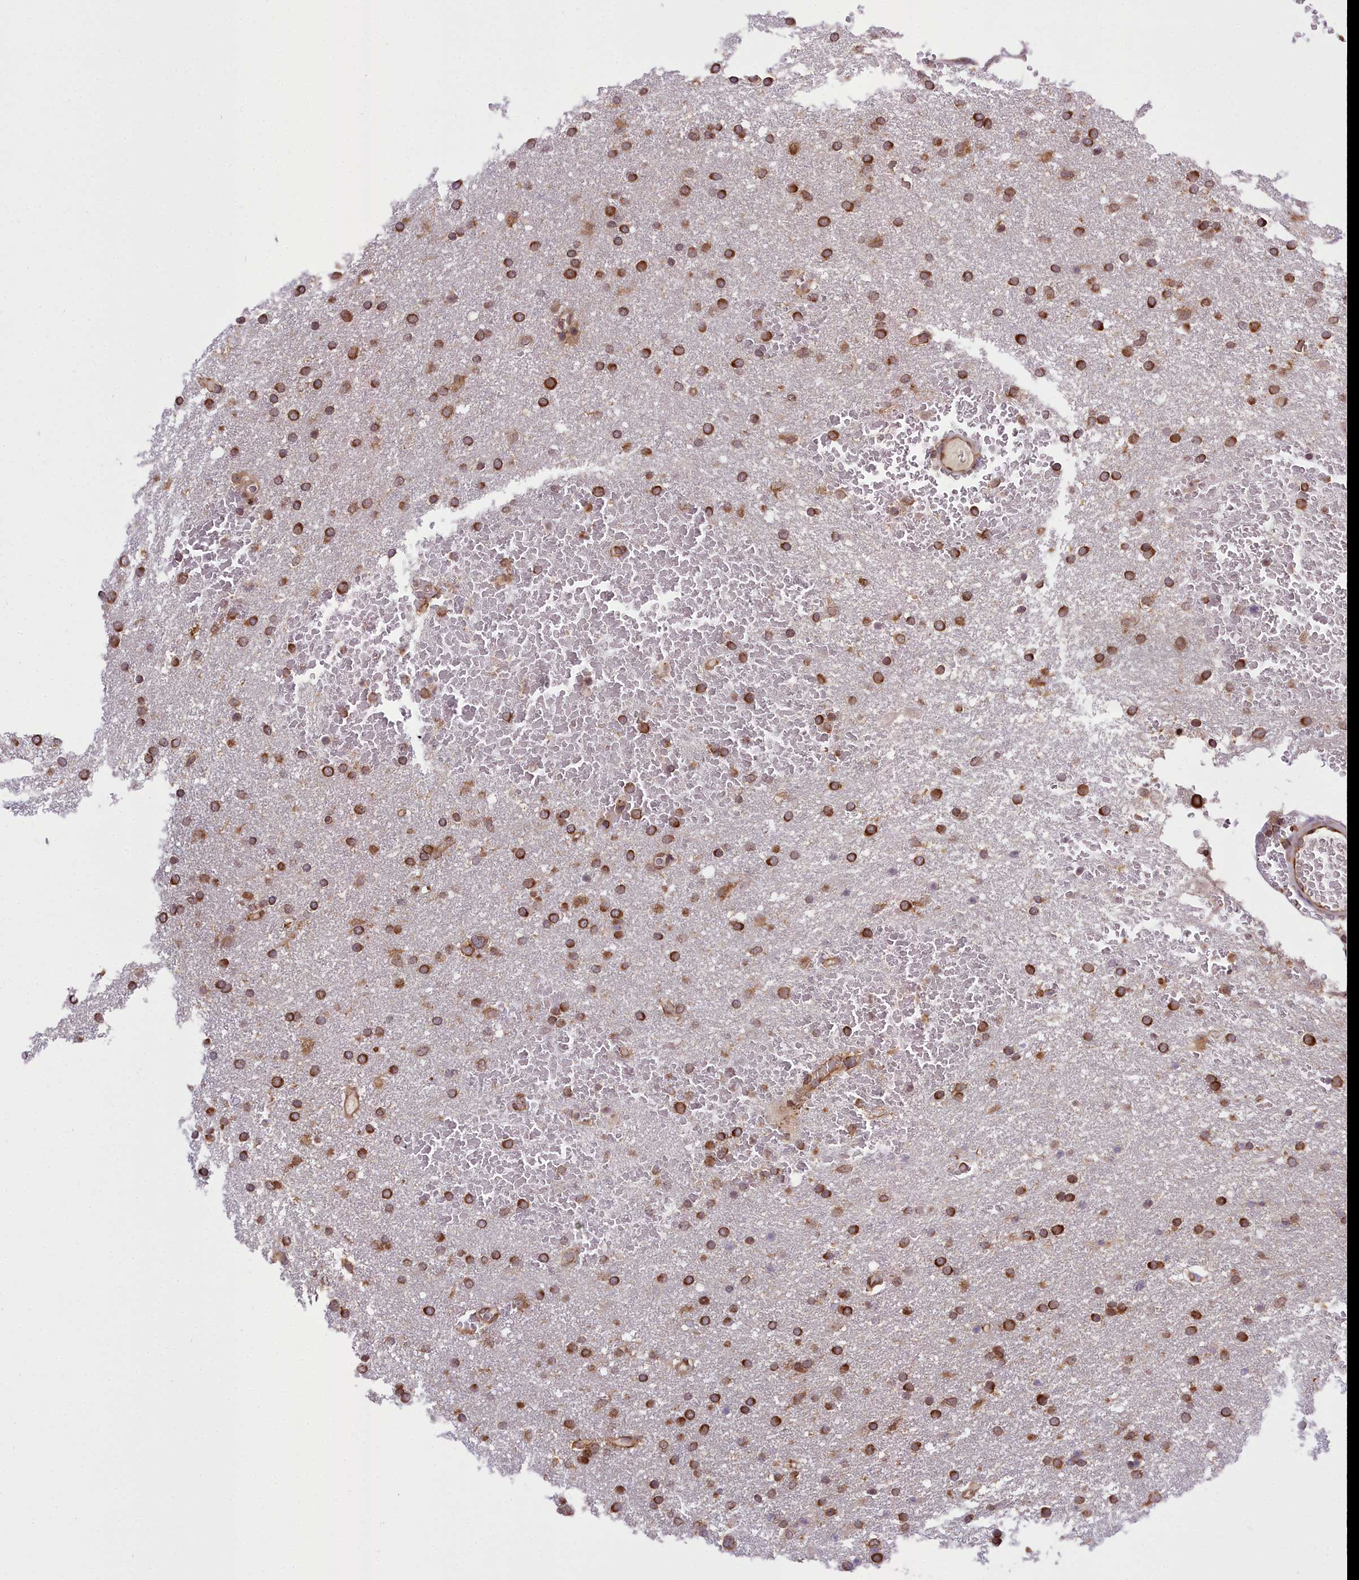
{"staining": {"intensity": "strong", "quantity": ">75%", "location": "cytoplasmic/membranous"}, "tissue": "glioma", "cell_type": "Tumor cells", "image_type": "cancer", "snomed": [{"axis": "morphology", "description": "Glioma, malignant, High grade"}, {"axis": "topography", "description": "Cerebral cortex"}], "caption": "Strong cytoplasmic/membranous positivity for a protein is present in about >75% of tumor cells of glioma using immunohistochemistry (IHC).", "gene": "DHCR7", "patient": {"sex": "female", "age": 36}}